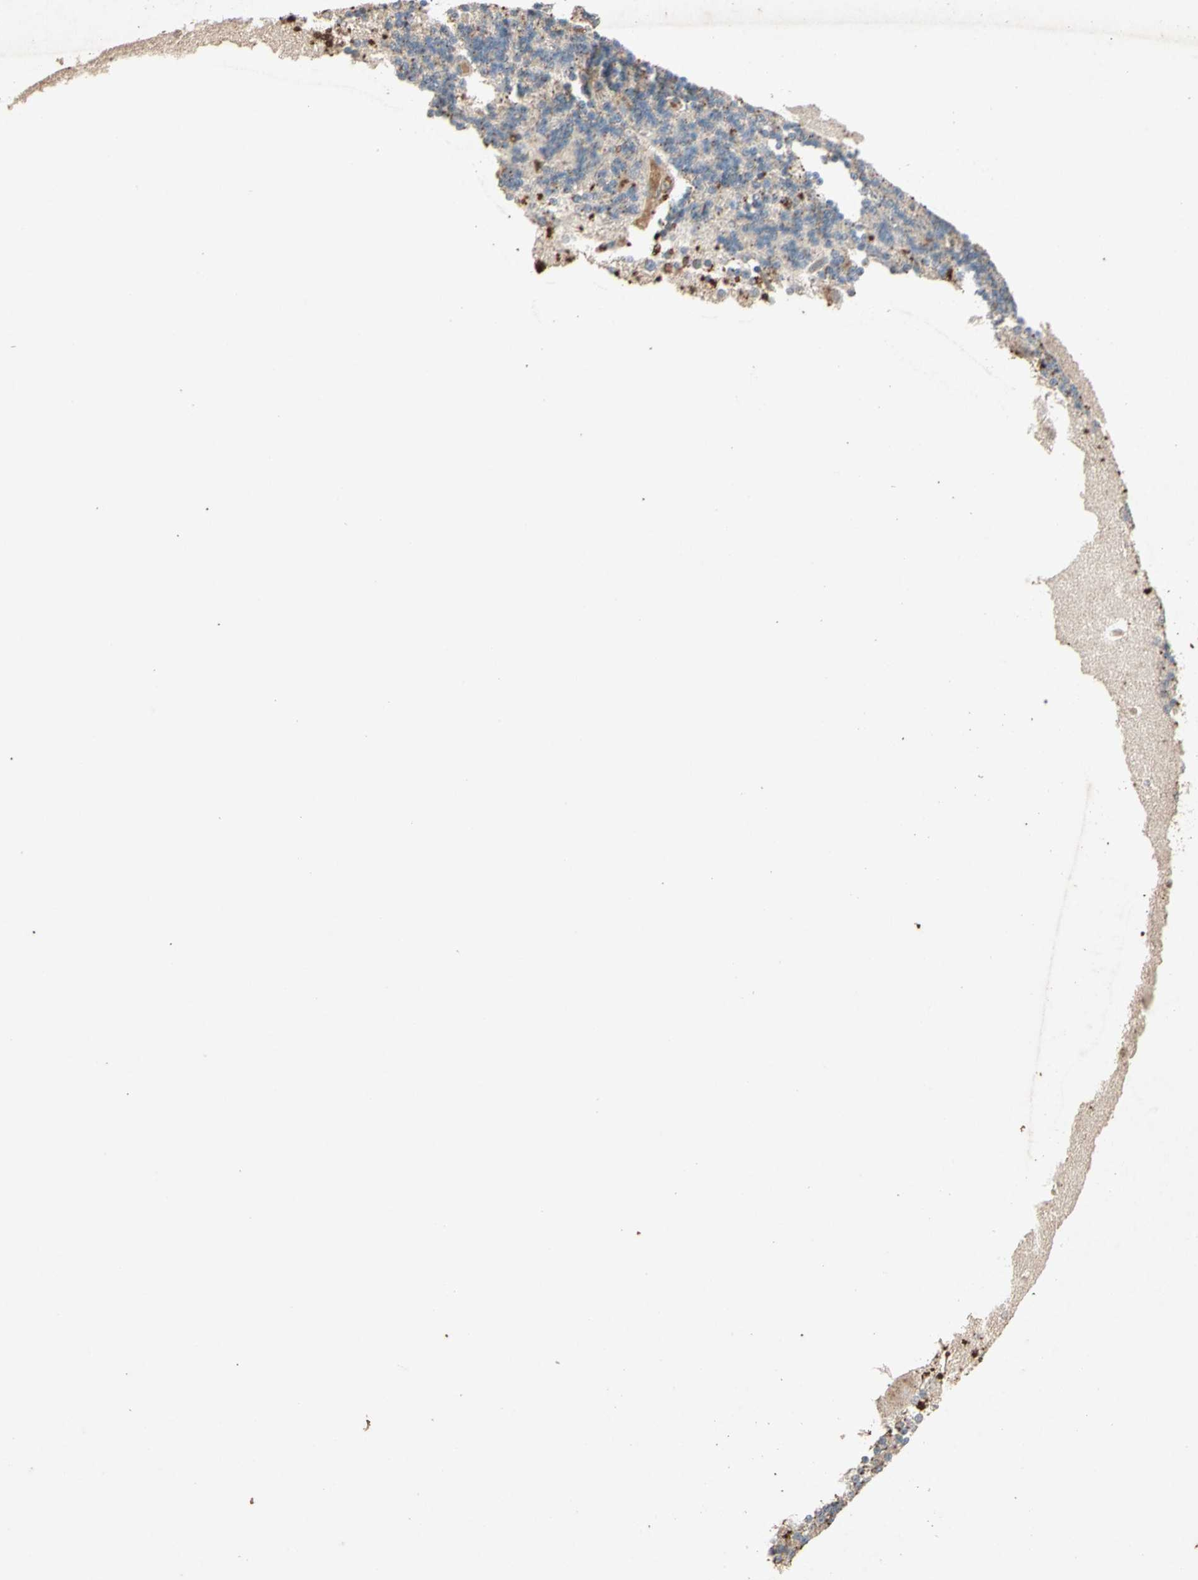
{"staining": {"intensity": "weak", "quantity": "<25%", "location": "cytoplasmic/membranous"}, "tissue": "cerebellum", "cell_type": "Cells in granular layer", "image_type": "normal", "snomed": [{"axis": "morphology", "description": "Normal tissue, NOS"}, {"axis": "topography", "description": "Cerebellum"}], "caption": "Protein analysis of unremarkable cerebellum displays no significant positivity in cells in granular layer.", "gene": "GPLD1", "patient": {"sex": "female", "age": 54}}